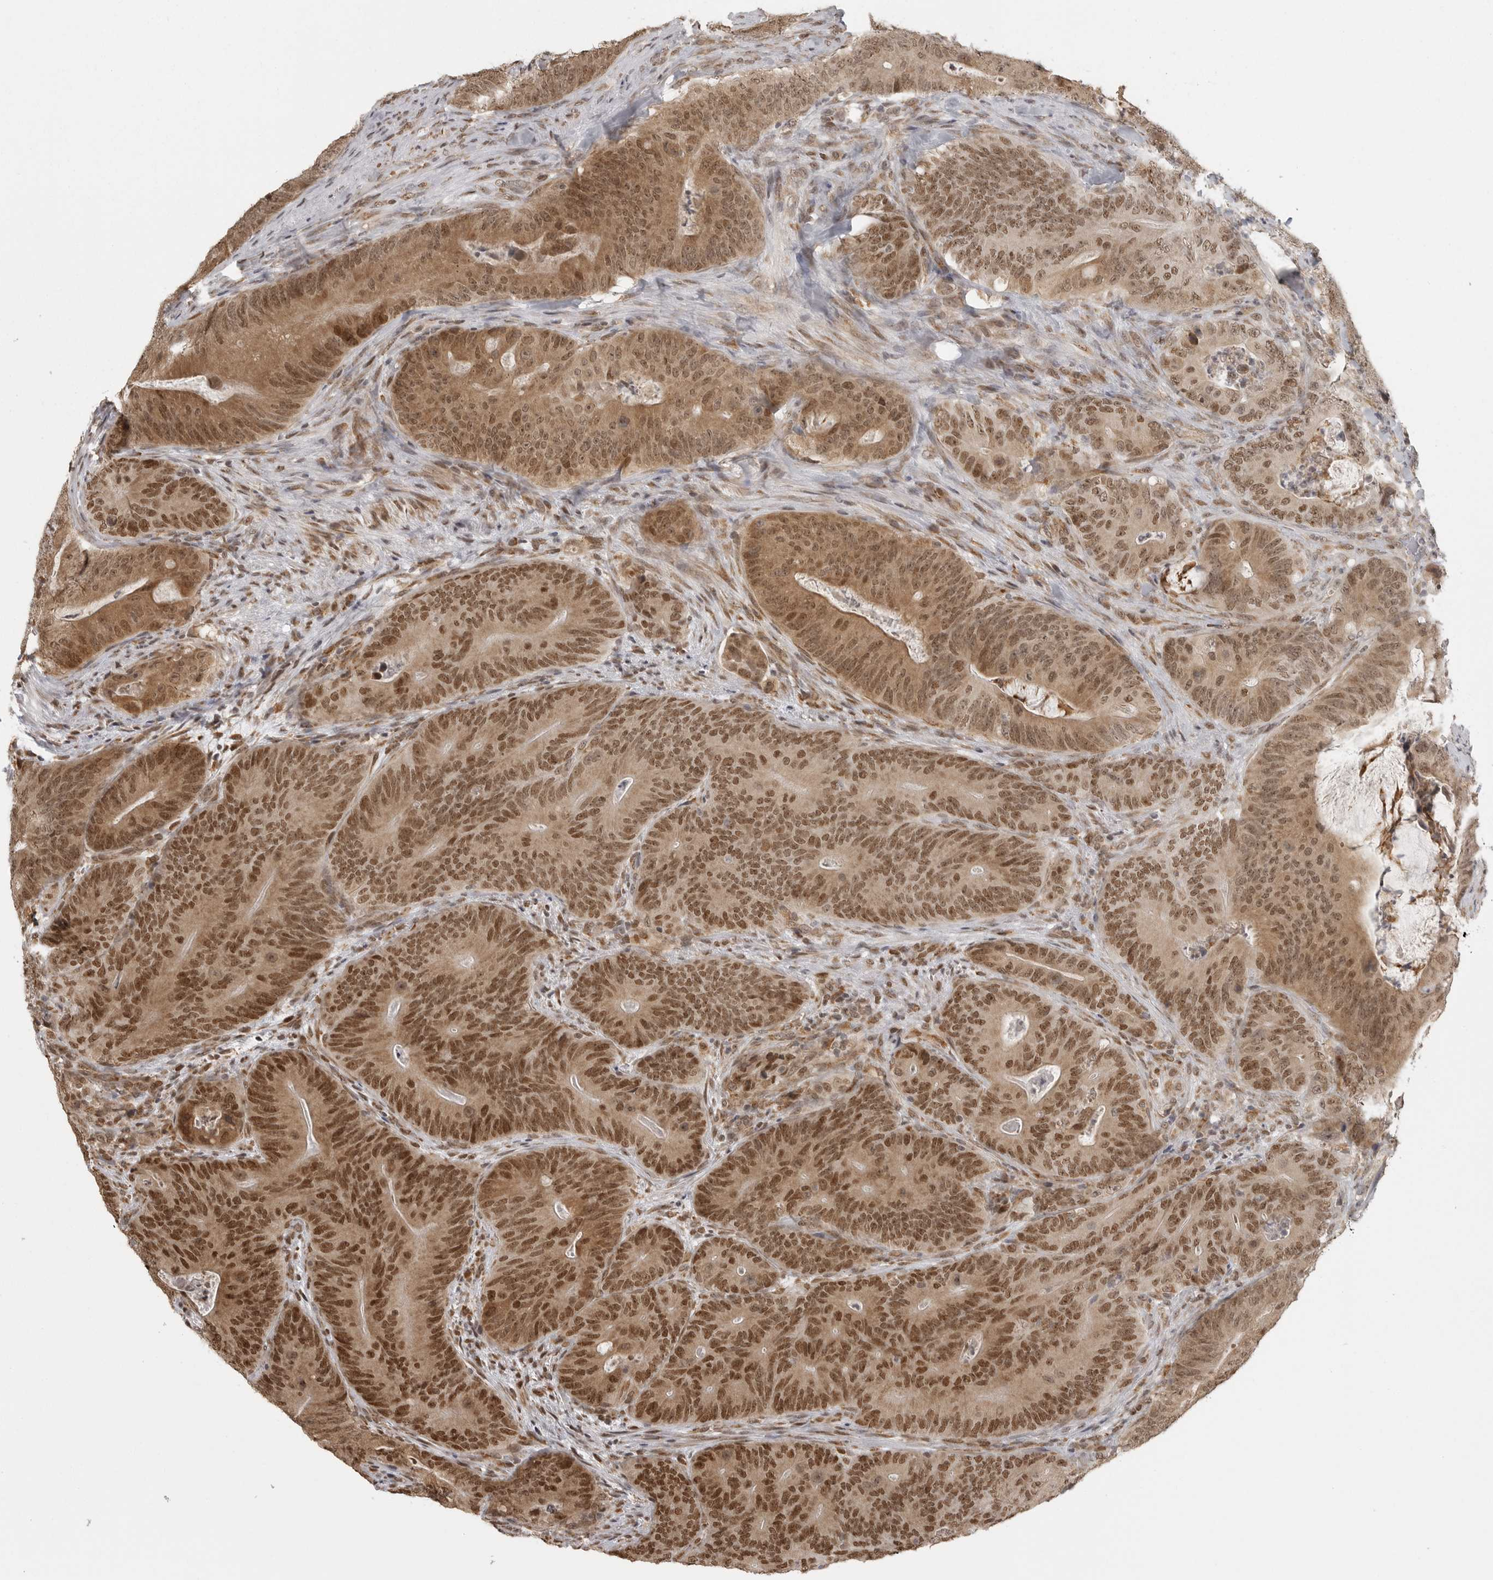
{"staining": {"intensity": "moderate", "quantity": ">75%", "location": "cytoplasmic/membranous,nuclear"}, "tissue": "colorectal cancer", "cell_type": "Tumor cells", "image_type": "cancer", "snomed": [{"axis": "morphology", "description": "Normal tissue, NOS"}, {"axis": "topography", "description": "Colon"}], "caption": "Moderate cytoplasmic/membranous and nuclear protein staining is seen in approximately >75% of tumor cells in colorectal cancer.", "gene": "ISG20L2", "patient": {"sex": "female", "age": 82}}